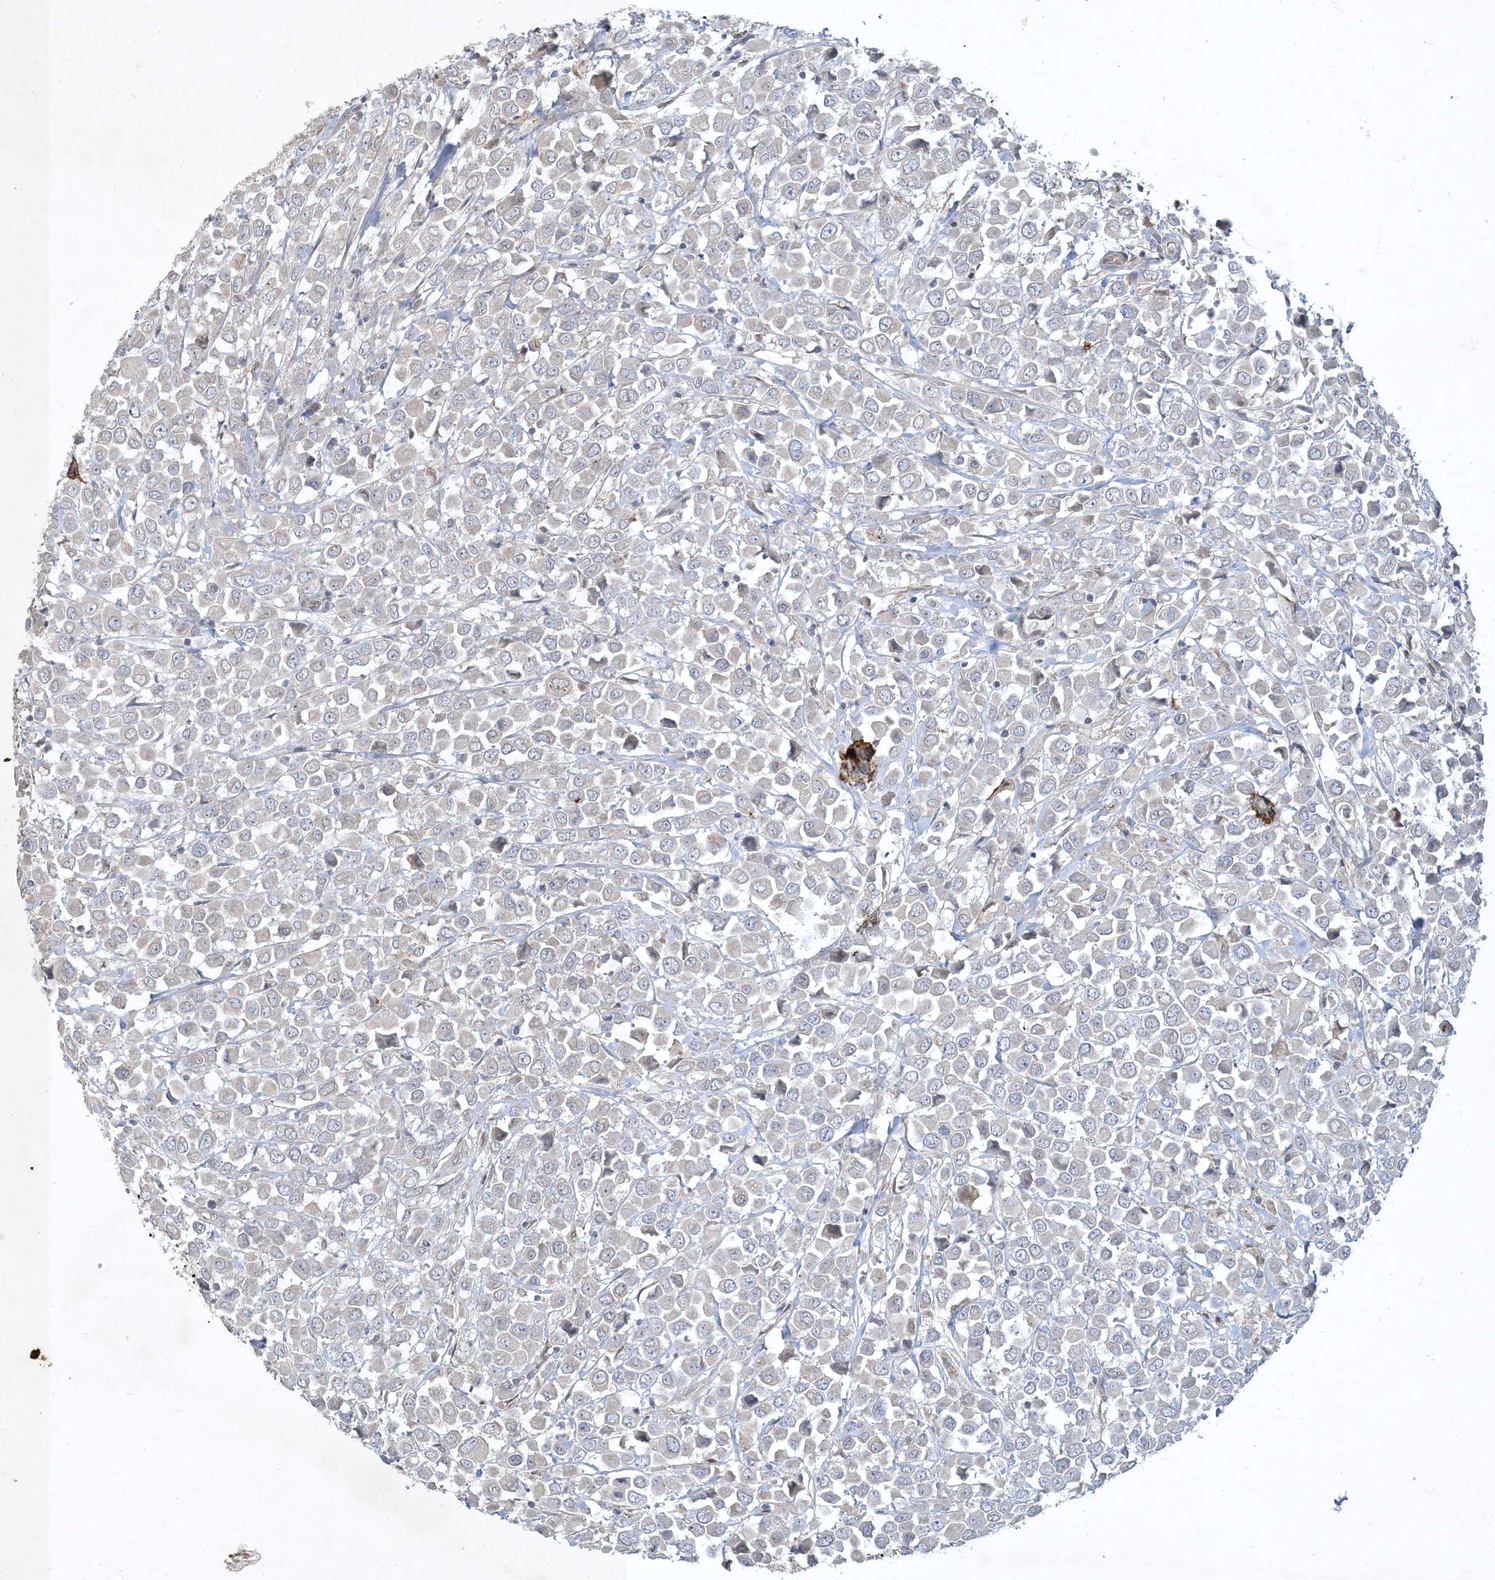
{"staining": {"intensity": "negative", "quantity": "none", "location": "none"}, "tissue": "breast cancer", "cell_type": "Tumor cells", "image_type": "cancer", "snomed": [{"axis": "morphology", "description": "Duct carcinoma"}, {"axis": "topography", "description": "Breast"}], "caption": "Micrograph shows no significant protein positivity in tumor cells of breast cancer.", "gene": "CDS1", "patient": {"sex": "female", "age": 61}}